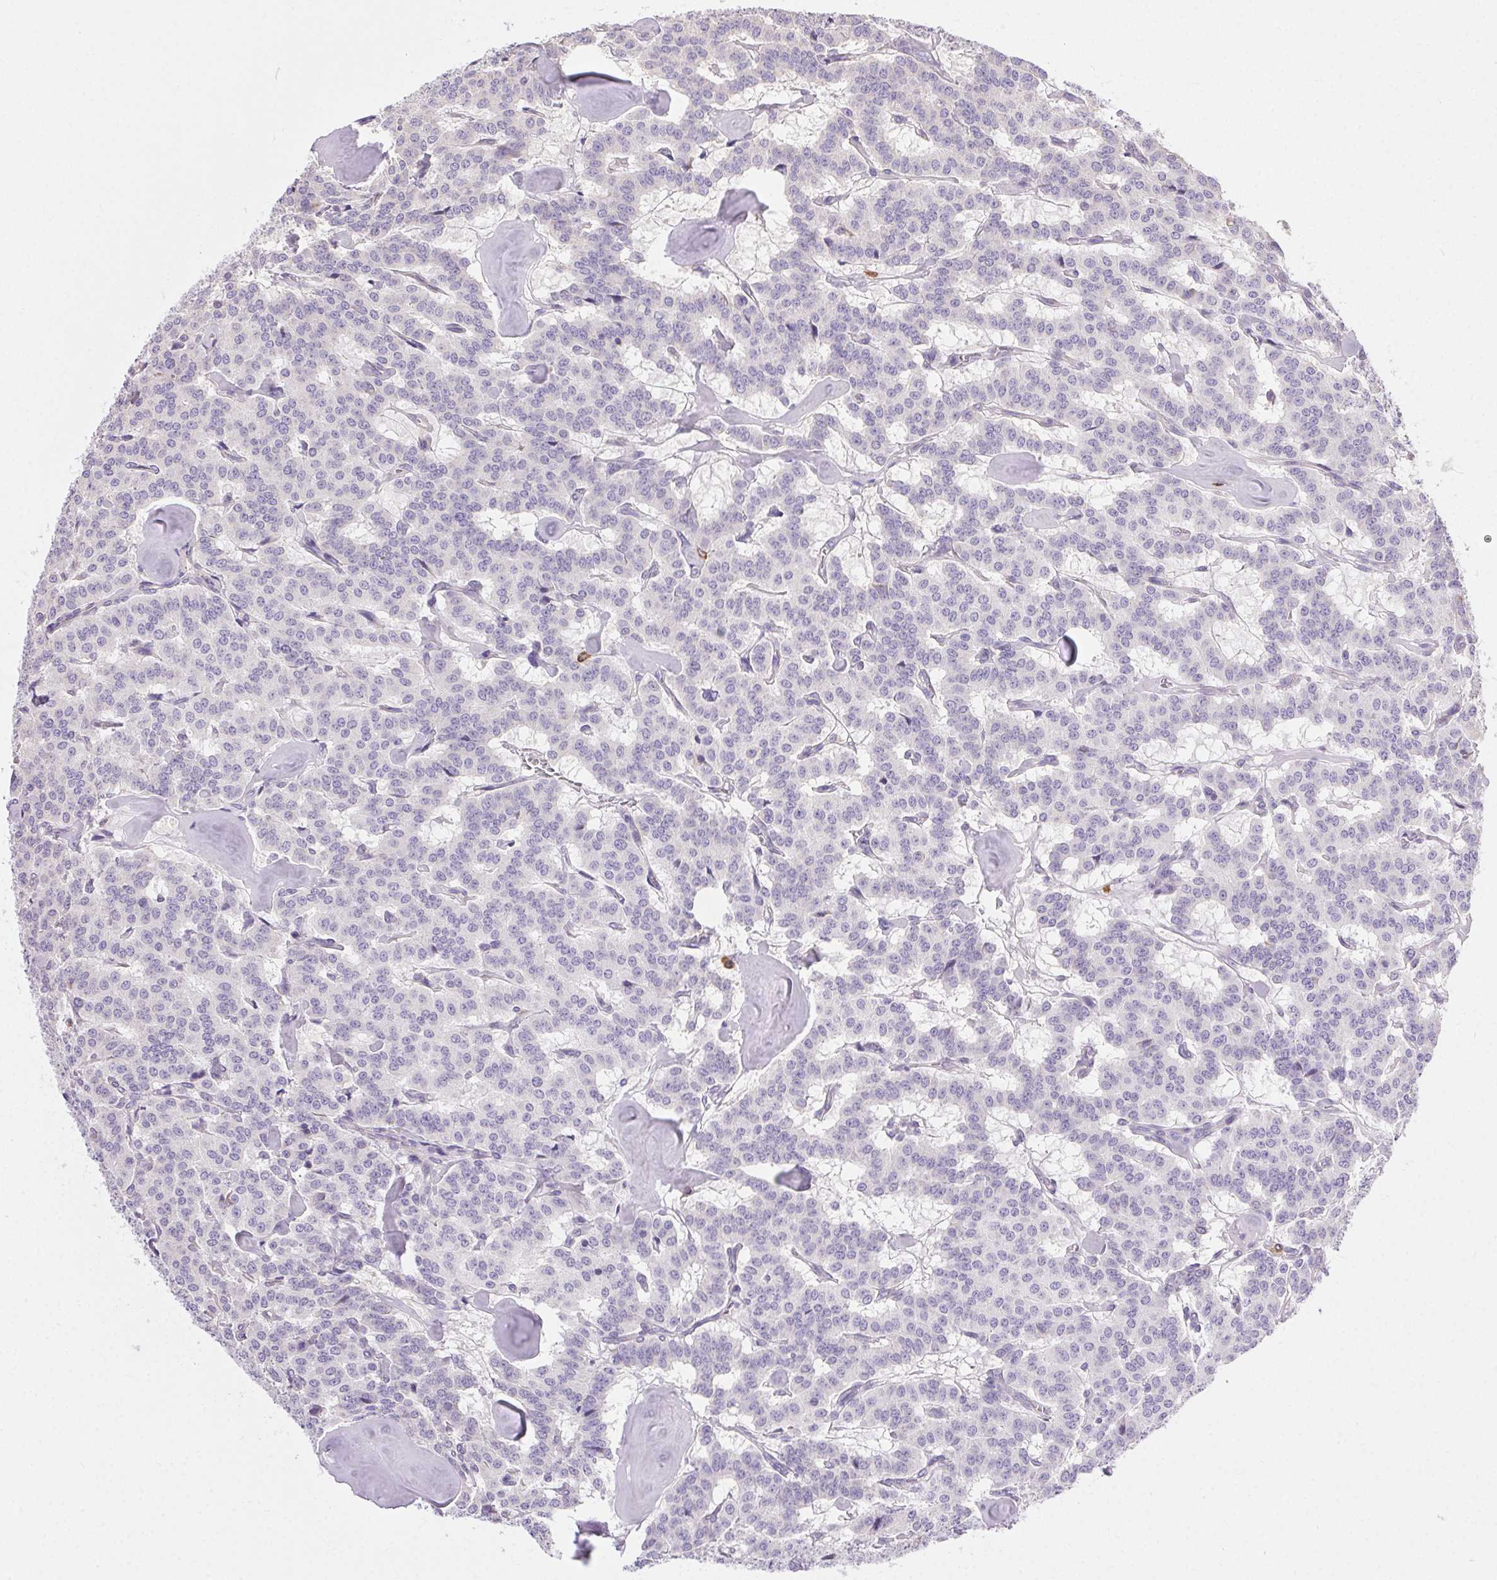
{"staining": {"intensity": "negative", "quantity": "none", "location": "none"}, "tissue": "carcinoid", "cell_type": "Tumor cells", "image_type": "cancer", "snomed": [{"axis": "morphology", "description": "Carcinoid, malignant, NOS"}, {"axis": "topography", "description": "Lung"}], "caption": "Immunohistochemistry image of neoplastic tissue: carcinoid stained with DAB demonstrates no significant protein staining in tumor cells.", "gene": "SNX31", "patient": {"sex": "female", "age": 46}}